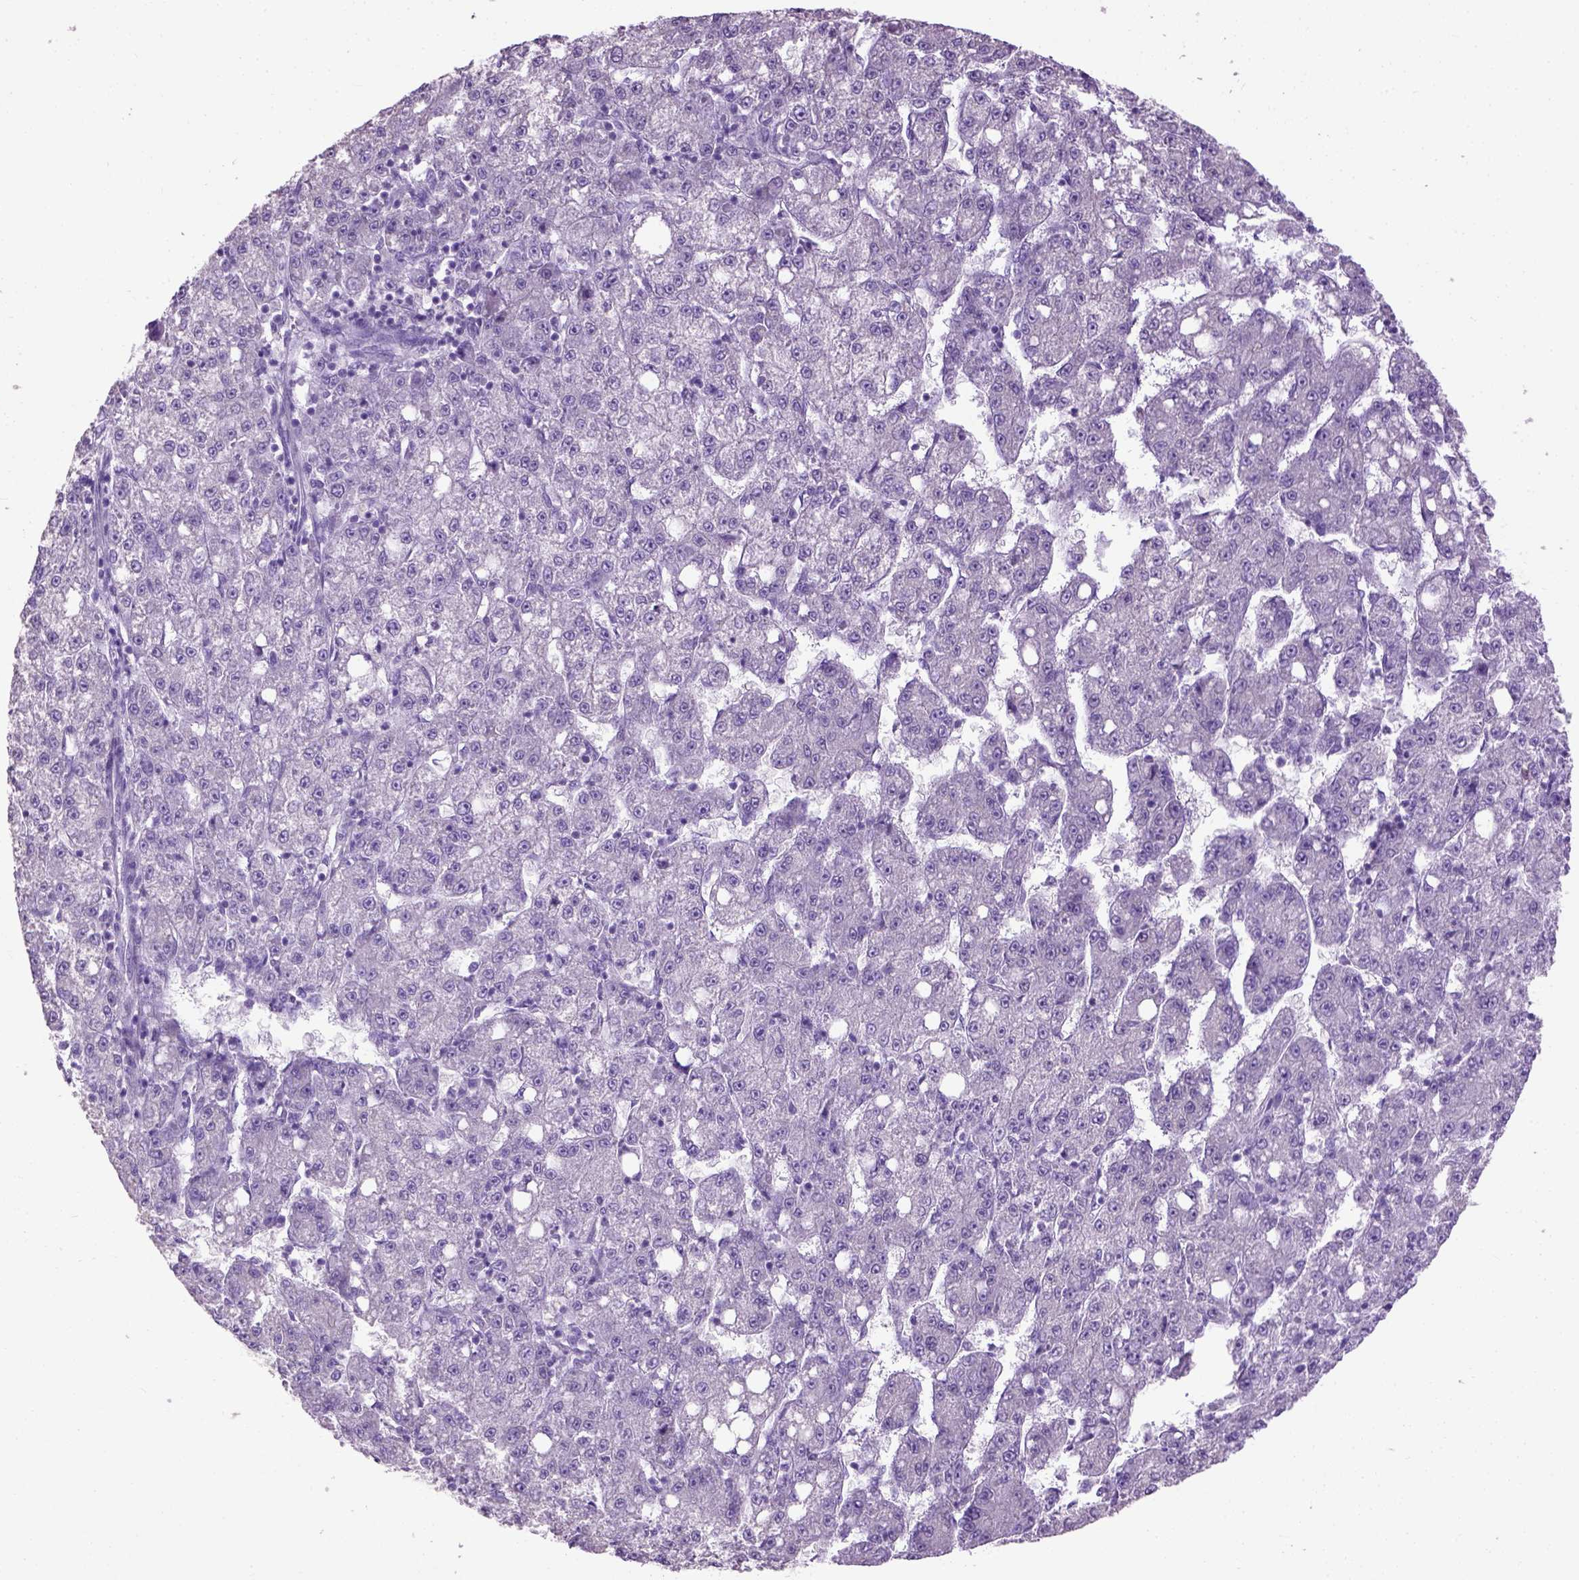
{"staining": {"intensity": "negative", "quantity": "none", "location": "none"}, "tissue": "liver cancer", "cell_type": "Tumor cells", "image_type": "cancer", "snomed": [{"axis": "morphology", "description": "Carcinoma, Hepatocellular, NOS"}, {"axis": "topography", "description": "Liver"}], "caption": "Tumor cells show no significant positivity in liver cancer (hepatocellular carcinoma). The staining is performed using DAB (3,3'-diaminobenzidine) brown chromogen with nuclei counter-stained in using hematoxylin.", "gene": "CYP24A1", "patient": {"sex": "female", "age": 65}}